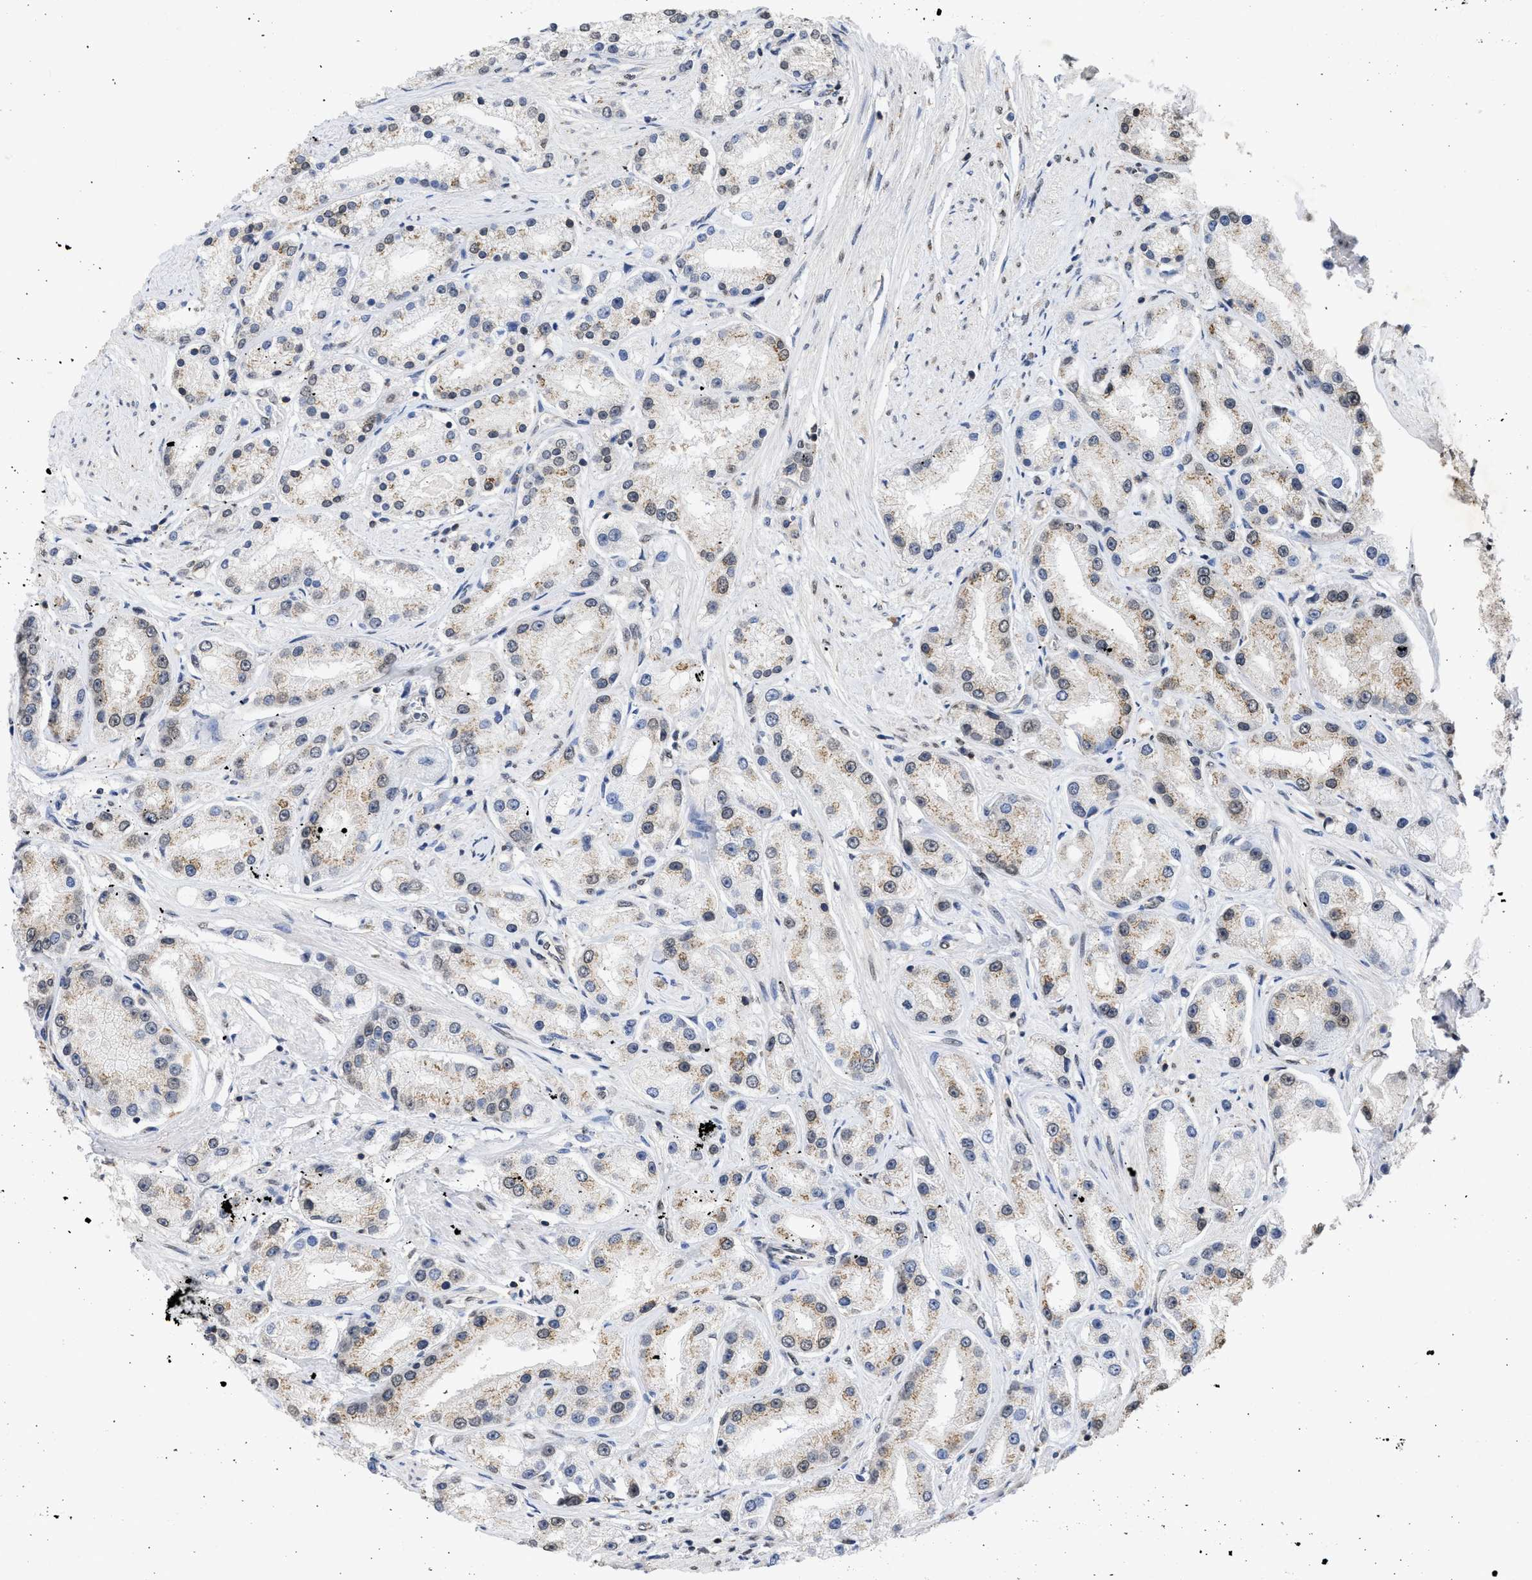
{"staining": {"intensity": "moderate", "quantity": "25%-75%", "location": "cytoplasmic/membranous"}, "tissue": "prostate cancer", "cell_type": "Tumor cells", "image_type": "cancer", "snomed": [{"axis": "morphology", "description": "Adenocarcinoma, Low grade"}, {"axis": "topography", "description": "Prostate"}], "caption": "IHC micrograph of neoplastic tissue: prostate cancer stained using IHC shows medium levels of moderate protein expression localized specifically in the cytoplasmic/membranous of tumor cells, appearing as a cytoplasmic/membranous brown color.", "gene": "NUP35", "patient": {"sex": "male", "age": 63}}